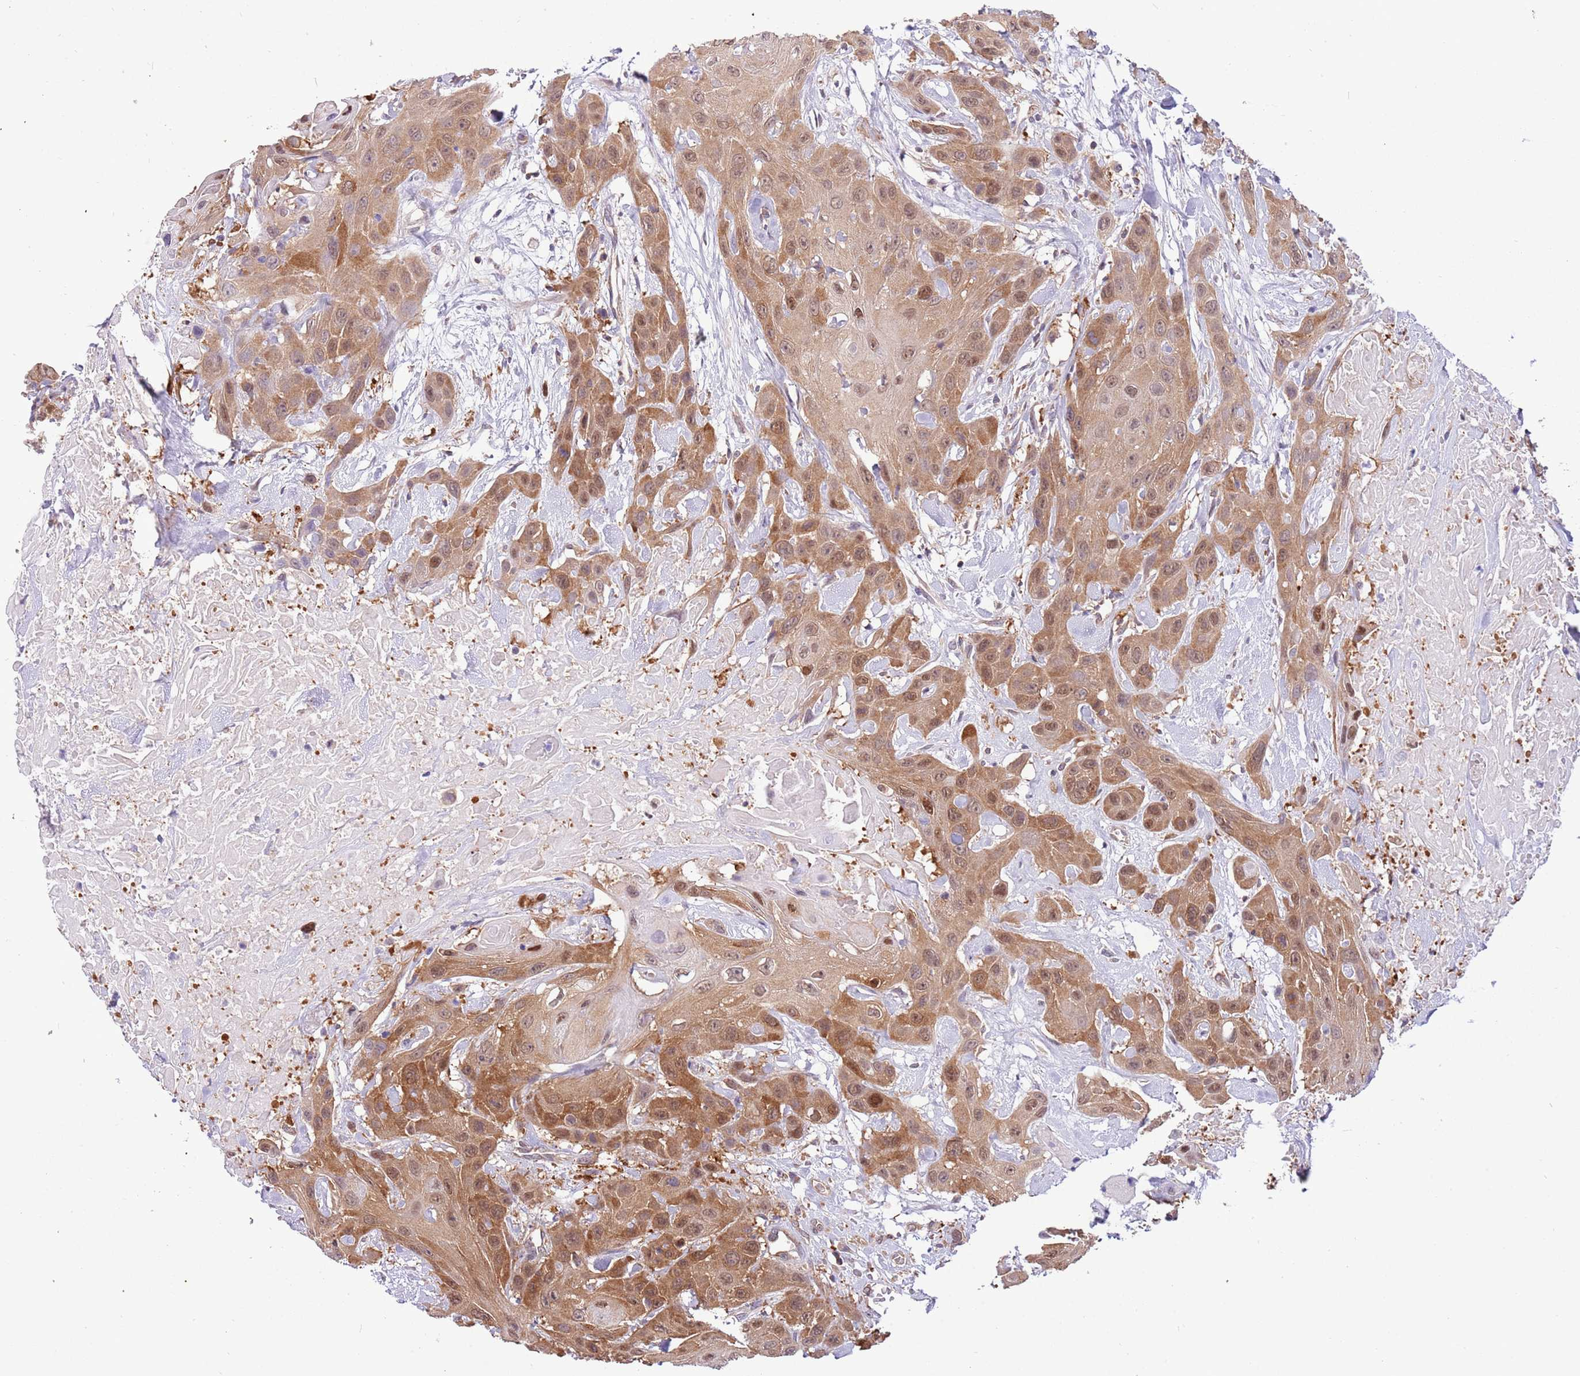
{"staining": {"intensity": "moderate", "quantity": ">75%", "location": "cytoplasmic/membranous,nuclear"}, "tissue": "head and neck cancer", "cell_type": "Tumor cells", "image_type": "cancer", "snomed": [{"axis": "morphology", "description": "Squamous cell carcinoma, NOS"}, {"axis": "topography", "description": "Head-Neck"}], "caption": "A micrograph of human squamous cell carcinoma (head and neck) stained for a protein exhibits moderate cytoplasmic/membranous and nuclear brown staining in tumor cells.", "gene": "STIP1", "patient": {"sex": "male", "age": 81}}